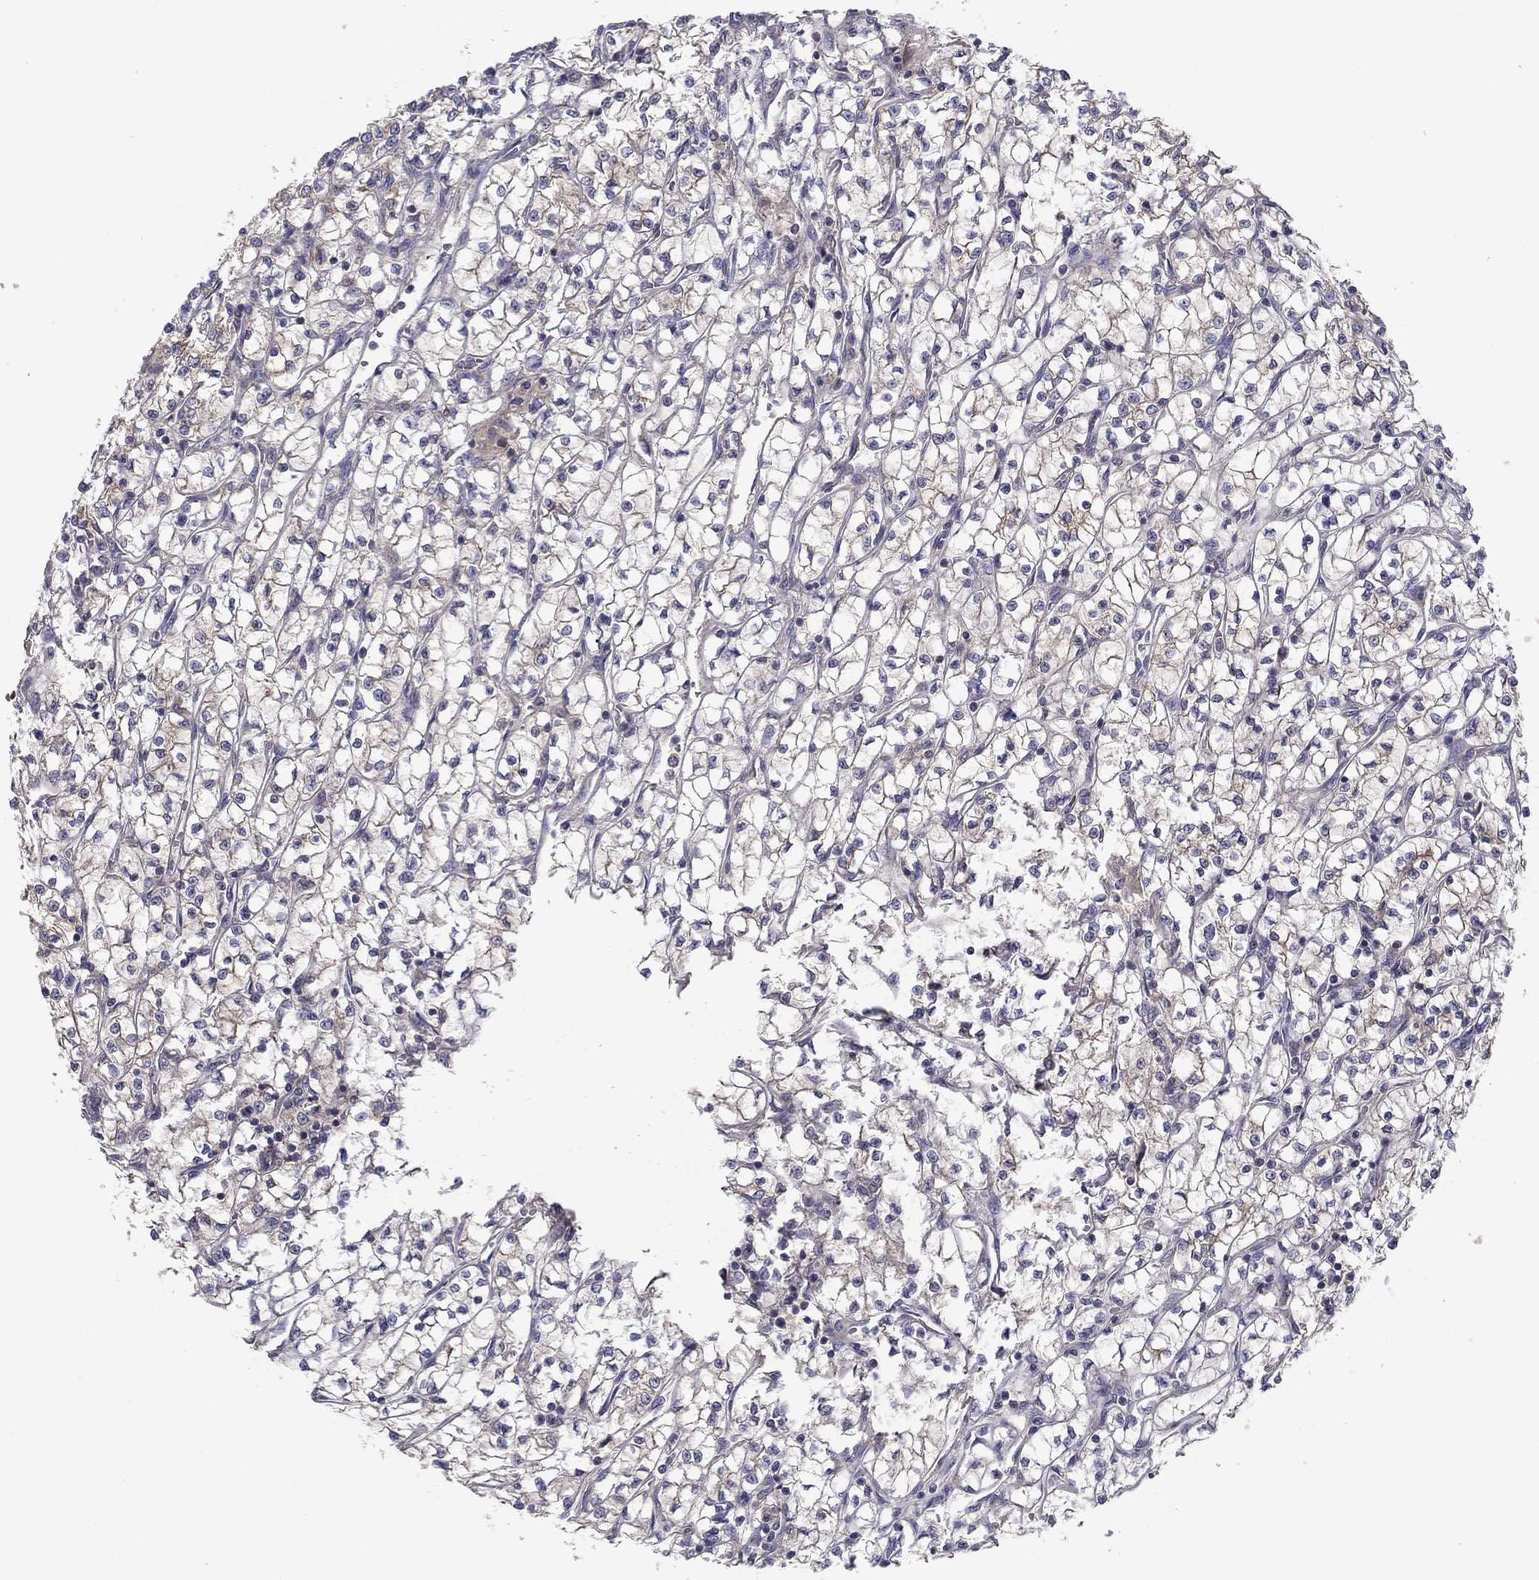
{"staining": {"intensity": "moderate", "quantity": "<25%", "location": "cytoplasmic/membranous"}, "tissue": "renal cancer", "cell_type": "Tumor cells", "image_type": "cancer", "snomed": [{"axis": "morphology", "description": "Adenocarcinoma, NOS"}, {"axis": "topography", "description": "Kidney"}], "caption": "The histopathology image demonstrates staining of renal adenocarcinoma, revealing moderate cytoplasmic/membranous protein positivity (brown color) within tumor cells.", "gene": "RNF123", "patient": {"sex": "female", "age": 64}}